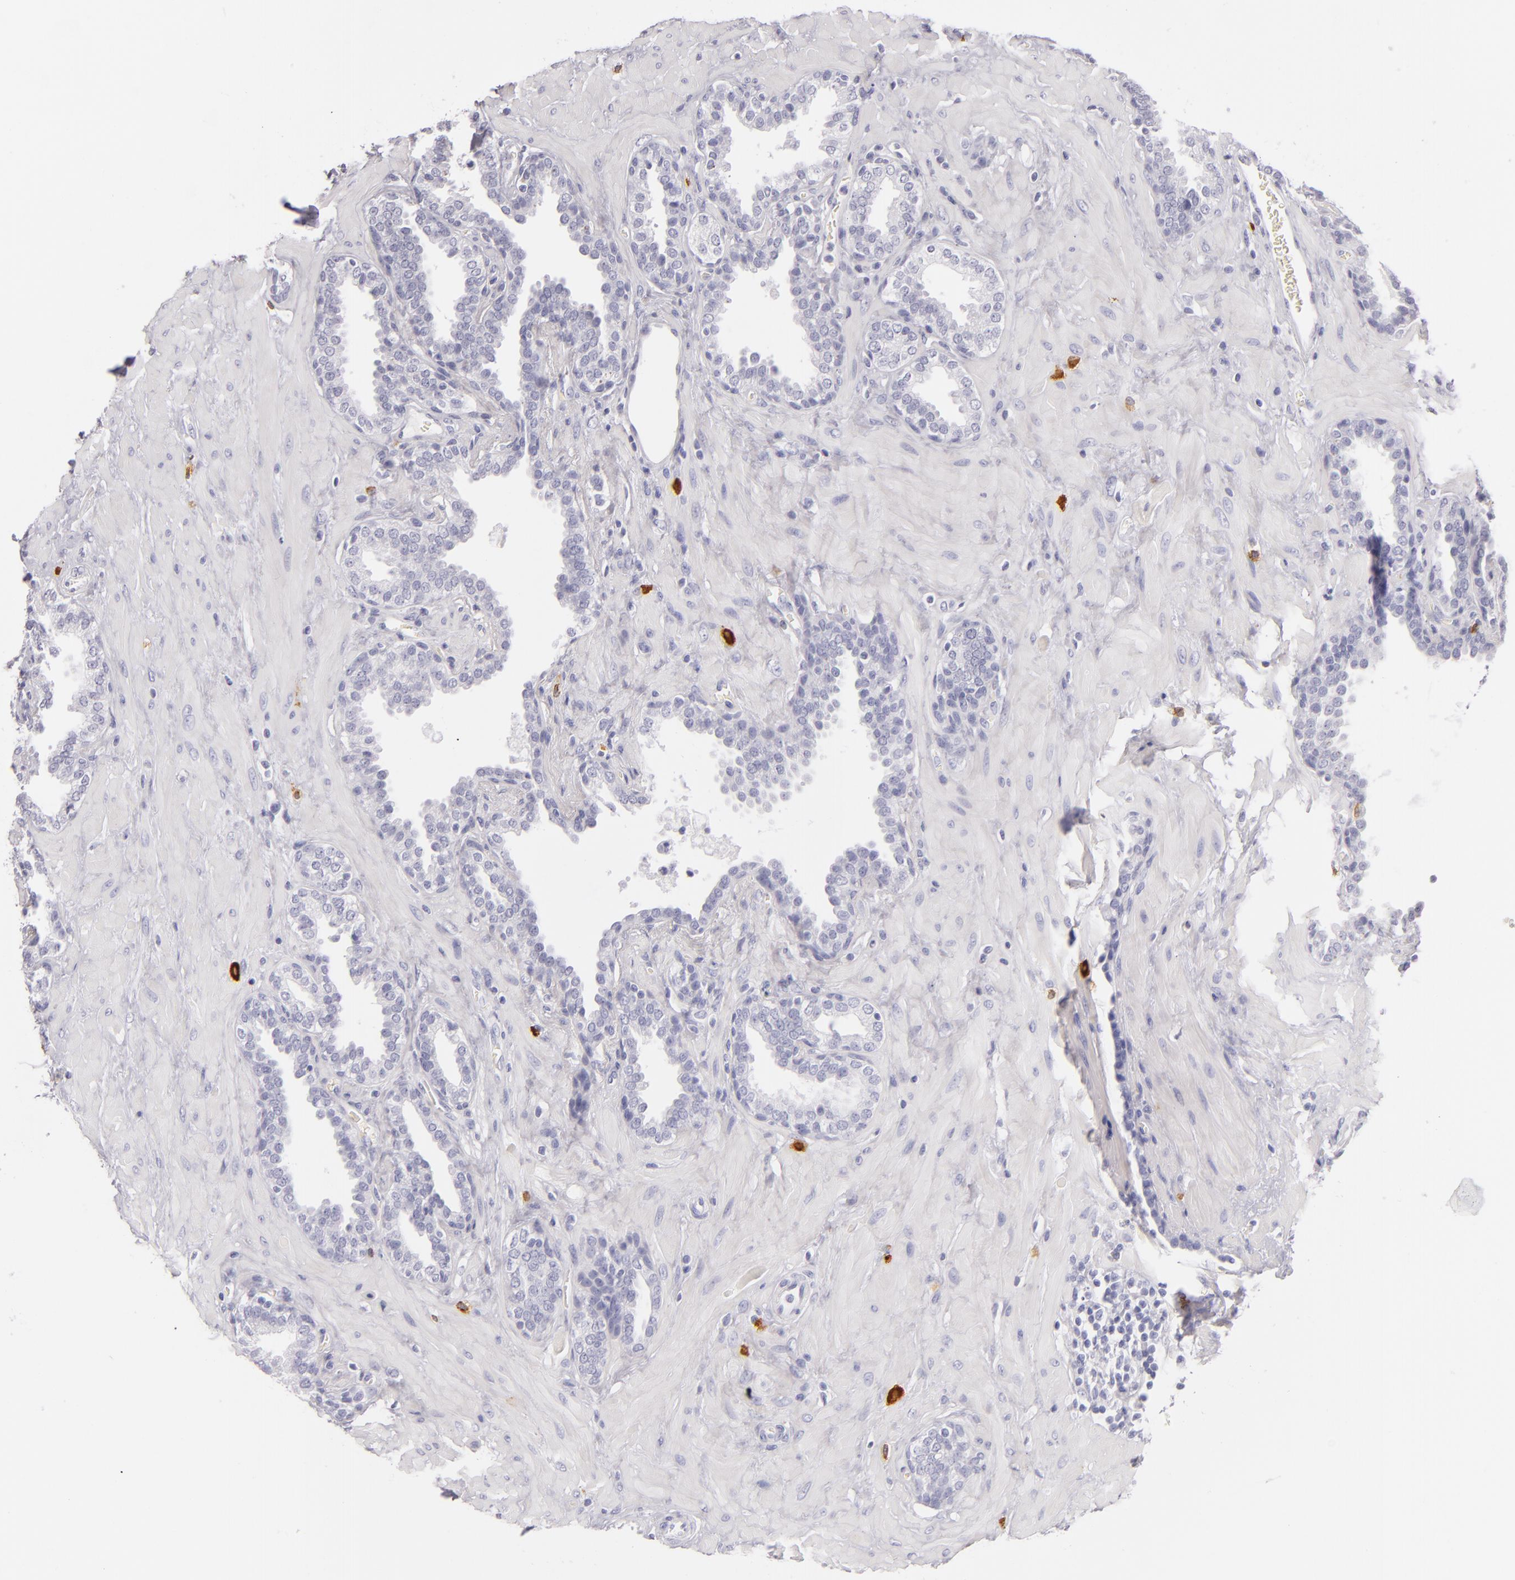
{"staining": {"intensity": "negative", "quantity": "none", "location": "none"}, "tissue": "prostate", "cell_type": "Glandular cells", "image_type": "normal", "snomed": [{"axis": "morphology", "description": "Normal tissue, NOS"}, {"axis": "topography", "description": "Prostate"}], "caption": "IHC micrograph of normal human prostate stained for a protein (brown), which shows no expression in glandular cells. (DAB IHC, high magnification).", "gene": "TPSD1", "patient": {"sex": "male", "age": 51}}